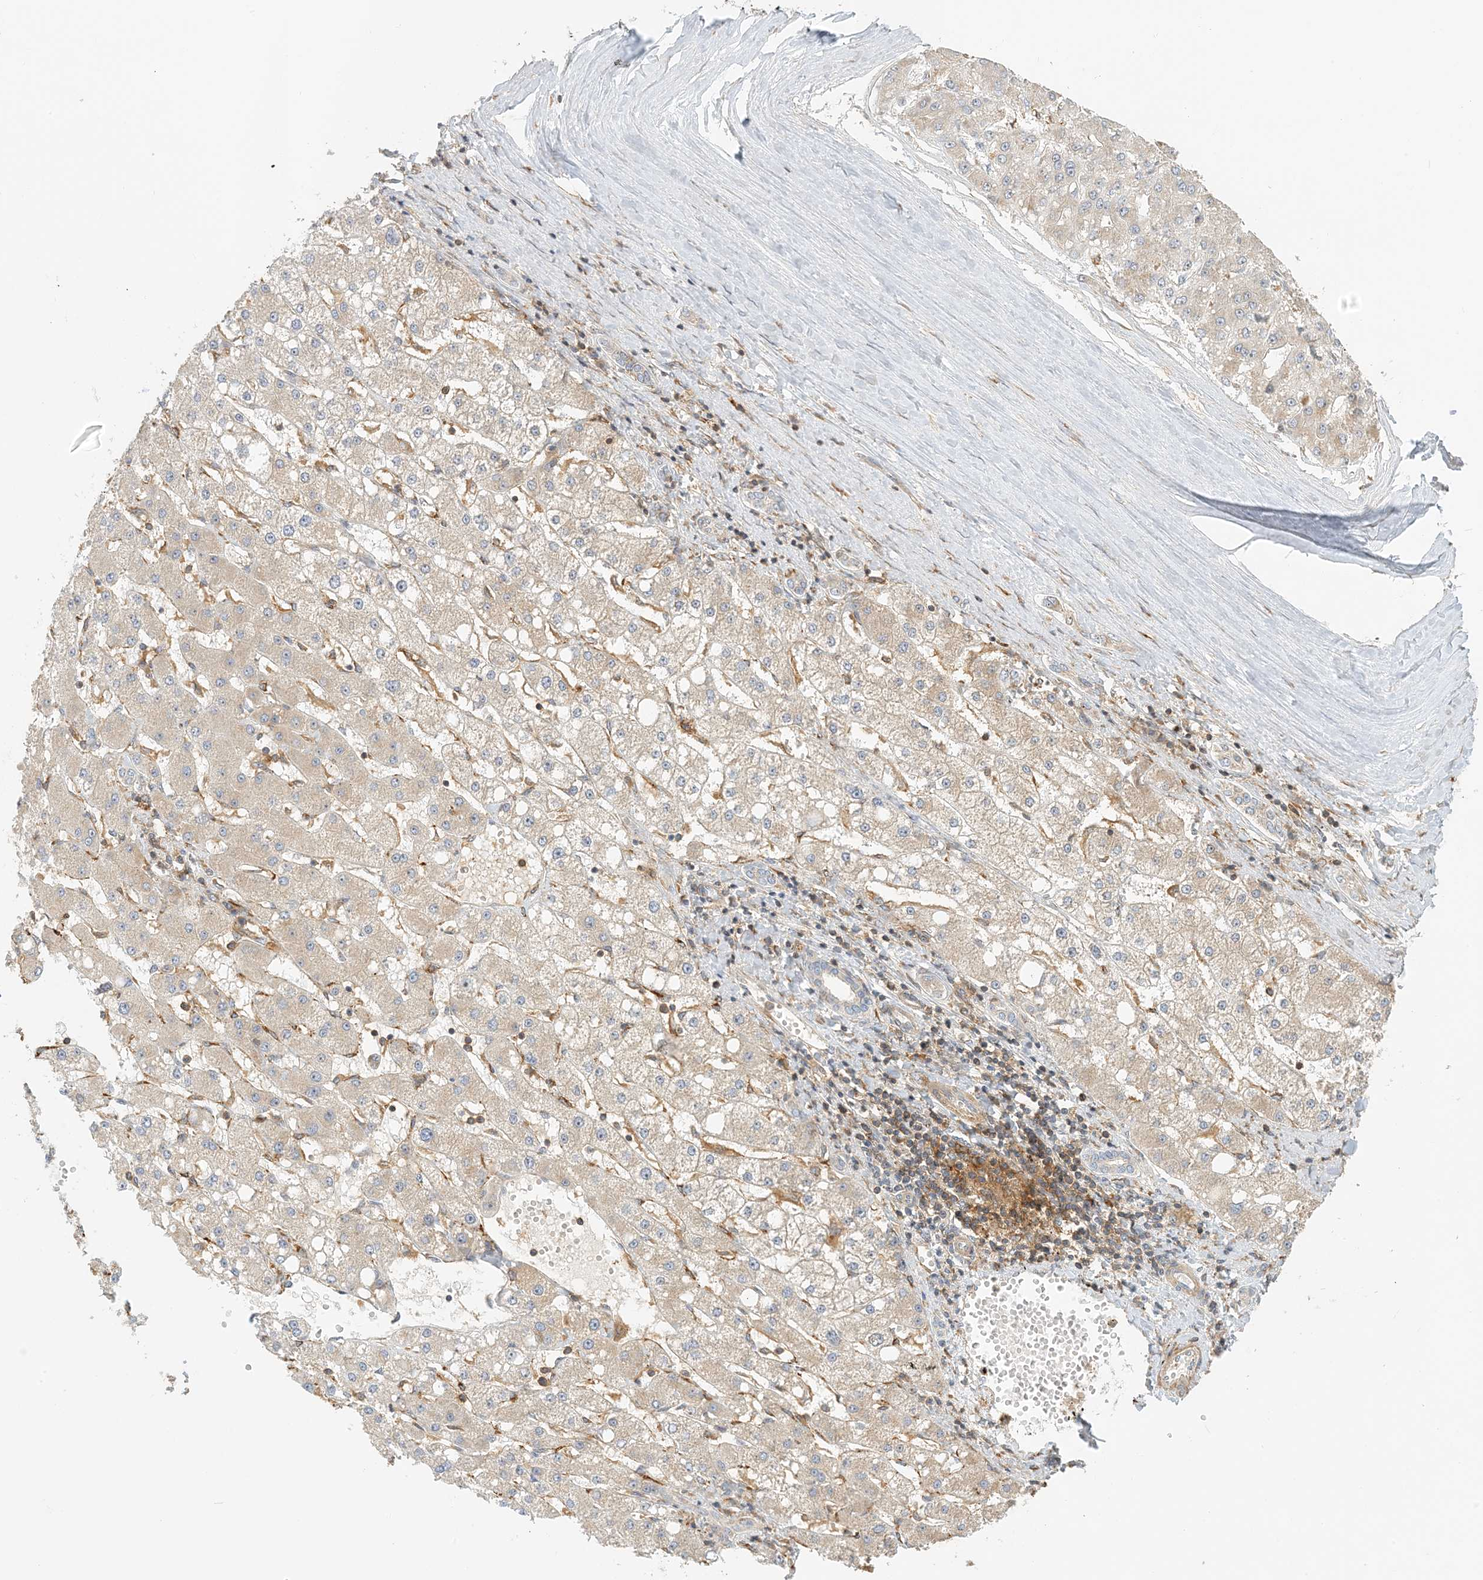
{"staining": {"intensity": "weak", "quantity": "25%-75%", "location": "cytoplasmic/membranous"}, "tissue": "liver cancer", "cell_type": "Tumor cells", "image_type": "cancer", "snomed": [{"axis": "morphology", "description": "Carcinoma, Hepatocellular, NOS"}, {"axis": "topography", "description": "Liver"}], "caption": "The immunohistochemical stain highlights weak cytoplasmic/membranous staining in tumor cells of liver cancer tissue.", "gene": "COLEC11", "patient": {"sex": "male", "age": 67}}